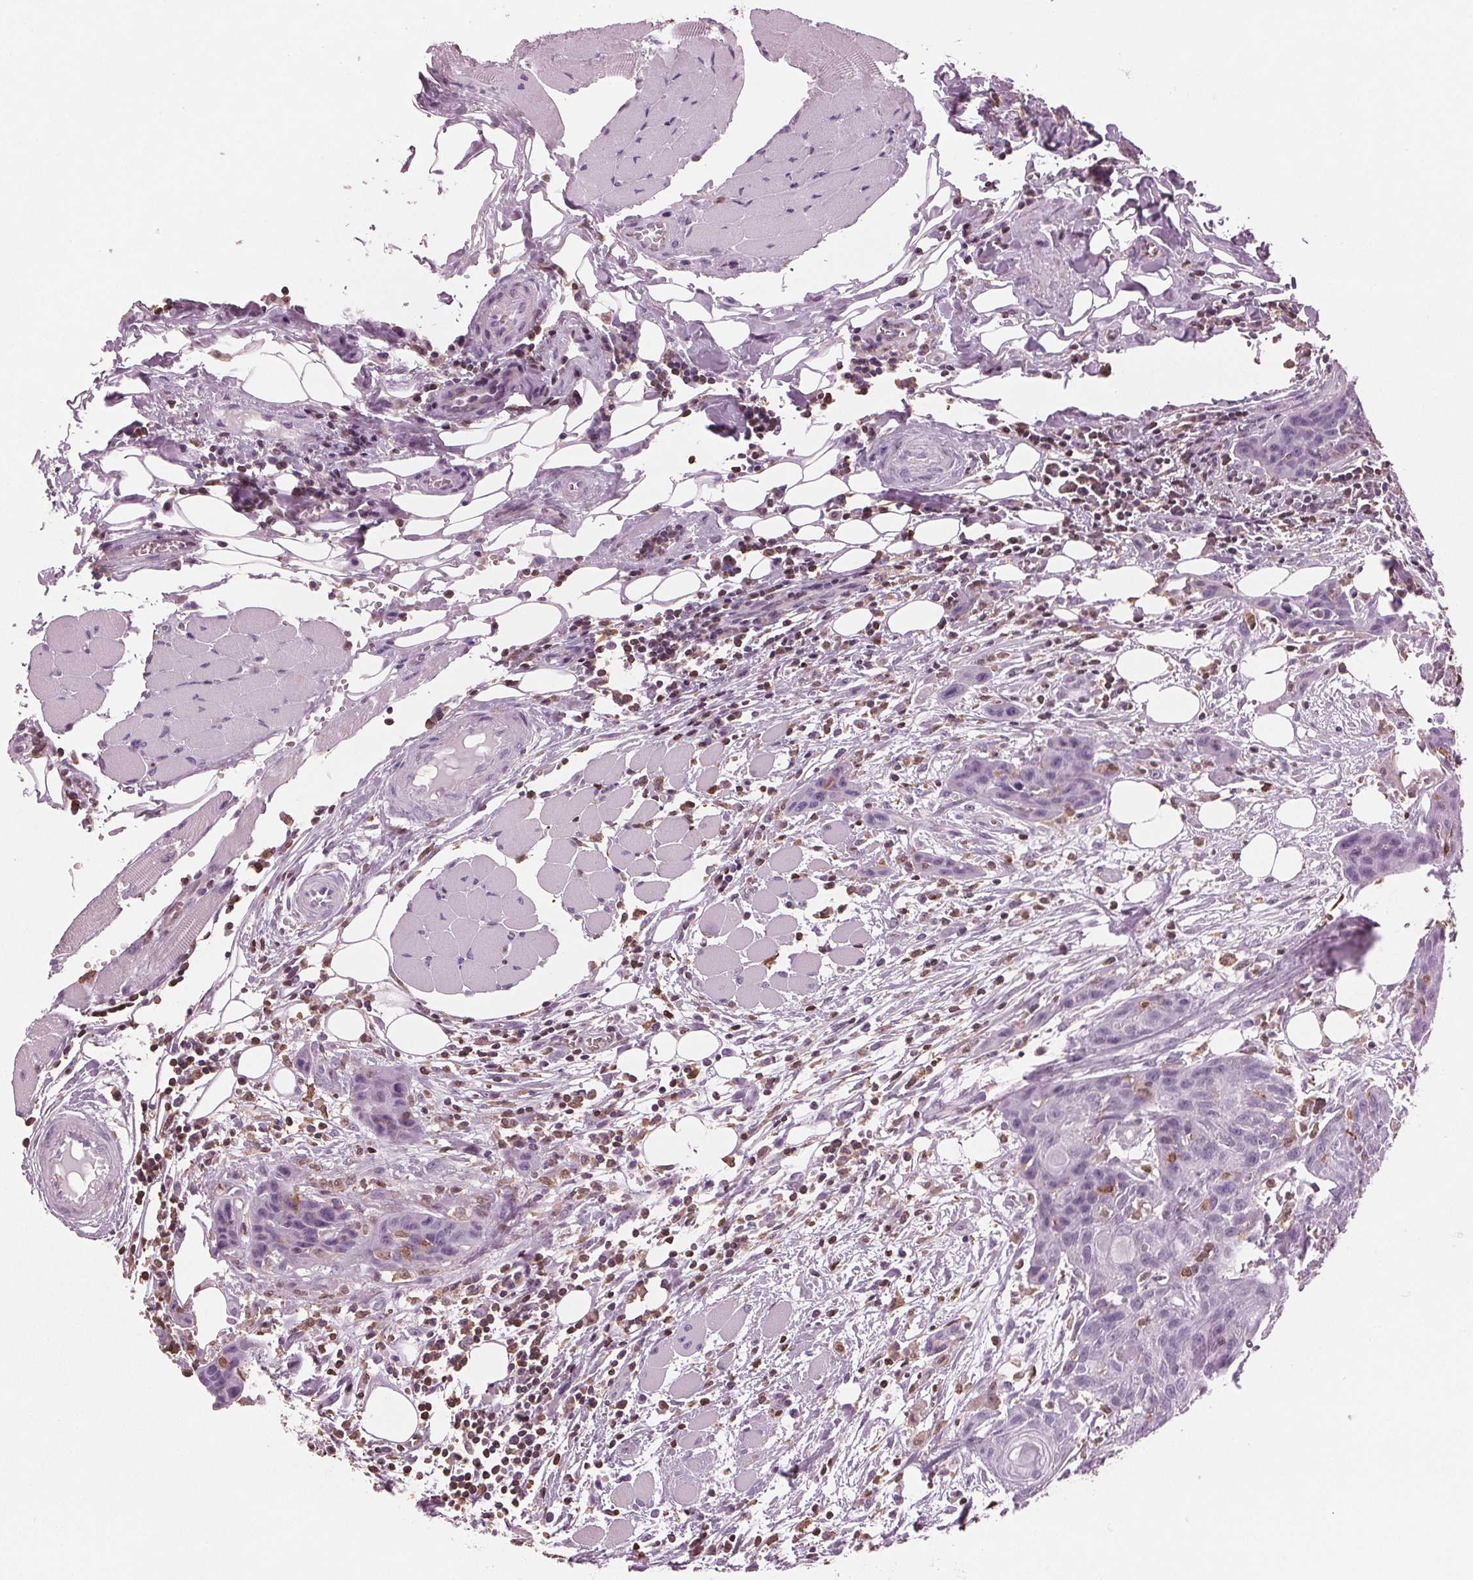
{"staining": {"intensity": "negative", "quantity": "none", "location": "none"}, "tissue": "head and neck cancer", "cell_type": "Tumor cells", "image_type": "cancer", "snomed": [{"axis": "morphology", "description": "Squamous cell carcinoma, NOS"}, {"axis": "topography", "description": "Oral tissue"}, {"axis": "topography", "description": "Head-Neck"}], "caption": "DAB immunohistochemical staining of human head and neck cancer (squamous cell carcinoma) displays no significant positivity in tumor cells.", "gene": "BTLA", "patient": {"sex": "male", "age": 58}}